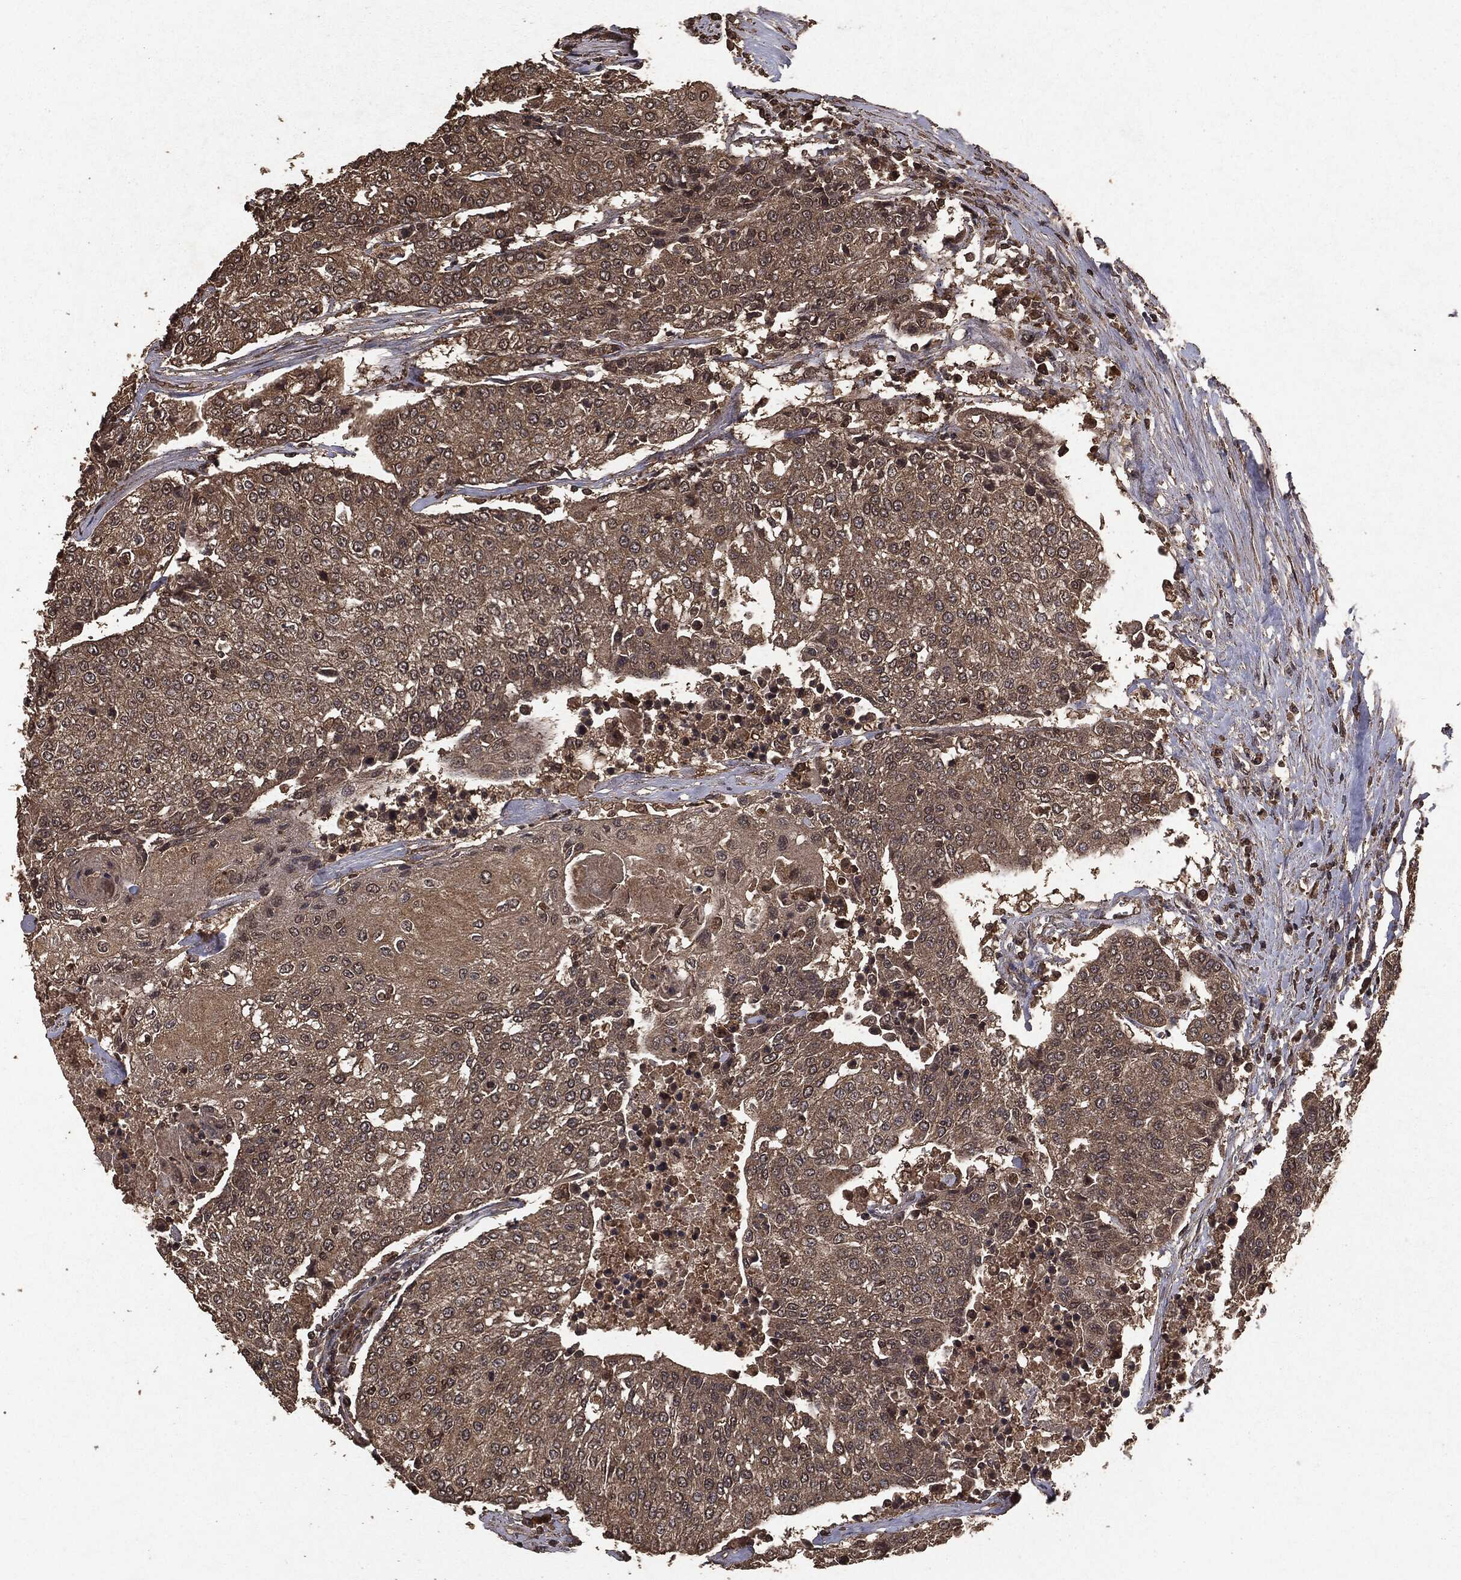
{"staining": {"intensity": "weak", "quantity": ">75%", "location": "cytoplasmic/membranous"}, "tissue": "urothelial cancer", "cell_type": "Tumor cells", "image_type": "cancer", "snomed": [{"axis": "morphology", "description": "Urothelial carcinoma, High grade"}, {"axis": "topography", "description": "Urinary bladder"}], "caption": "Tumor cells display low levels of weak cytoplasmic/membranous staining in approximately >75% of cells in human urothelial carcinoma (high-grade).", "gene": "NME1", "patient": {"sex": "female", "age": 85}}